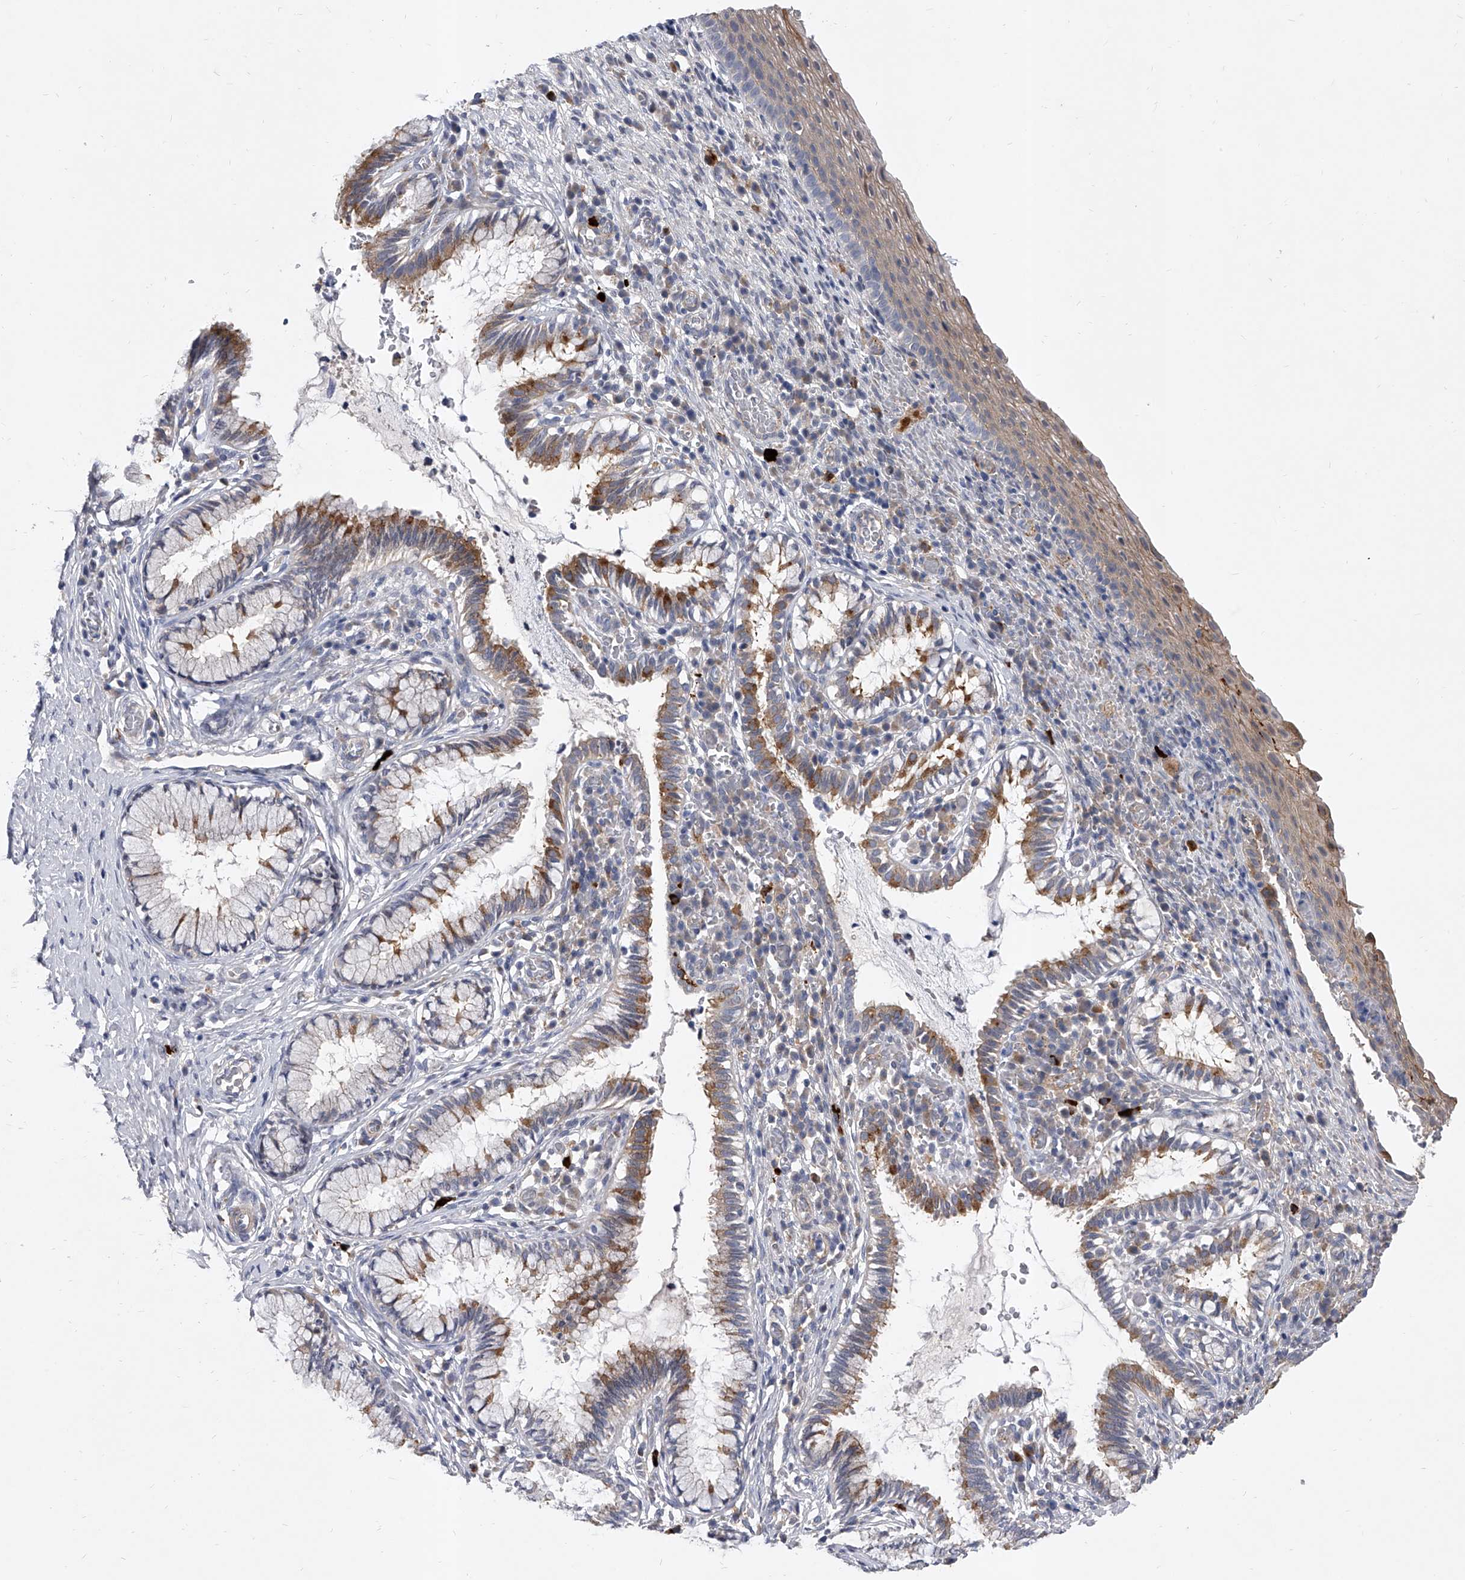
{"staining": {"intensity": "moderate", "quantity": "25%-75%", "location": "cytoplasmic/membranous"}, "tissue": "cervix", "cell_type": "Glandular cells", "image_type": "normal", "snomed": [{"axis": "morphology", "description": "Normal tissue, NOS"}, {"axis": "topography", "description": "Cervix"}], "caption": "This photomicrograph demonstrates unremarkable cervix stained with immunohistochemistry to label a protein in brown. The cytoplasmic/membranous of glandular cells show moderate positivity for the protein. Nuclei are counter-stained blue.", "gene": "ENSG00000250424", "patient": {"sex": "female", "age": 27}}